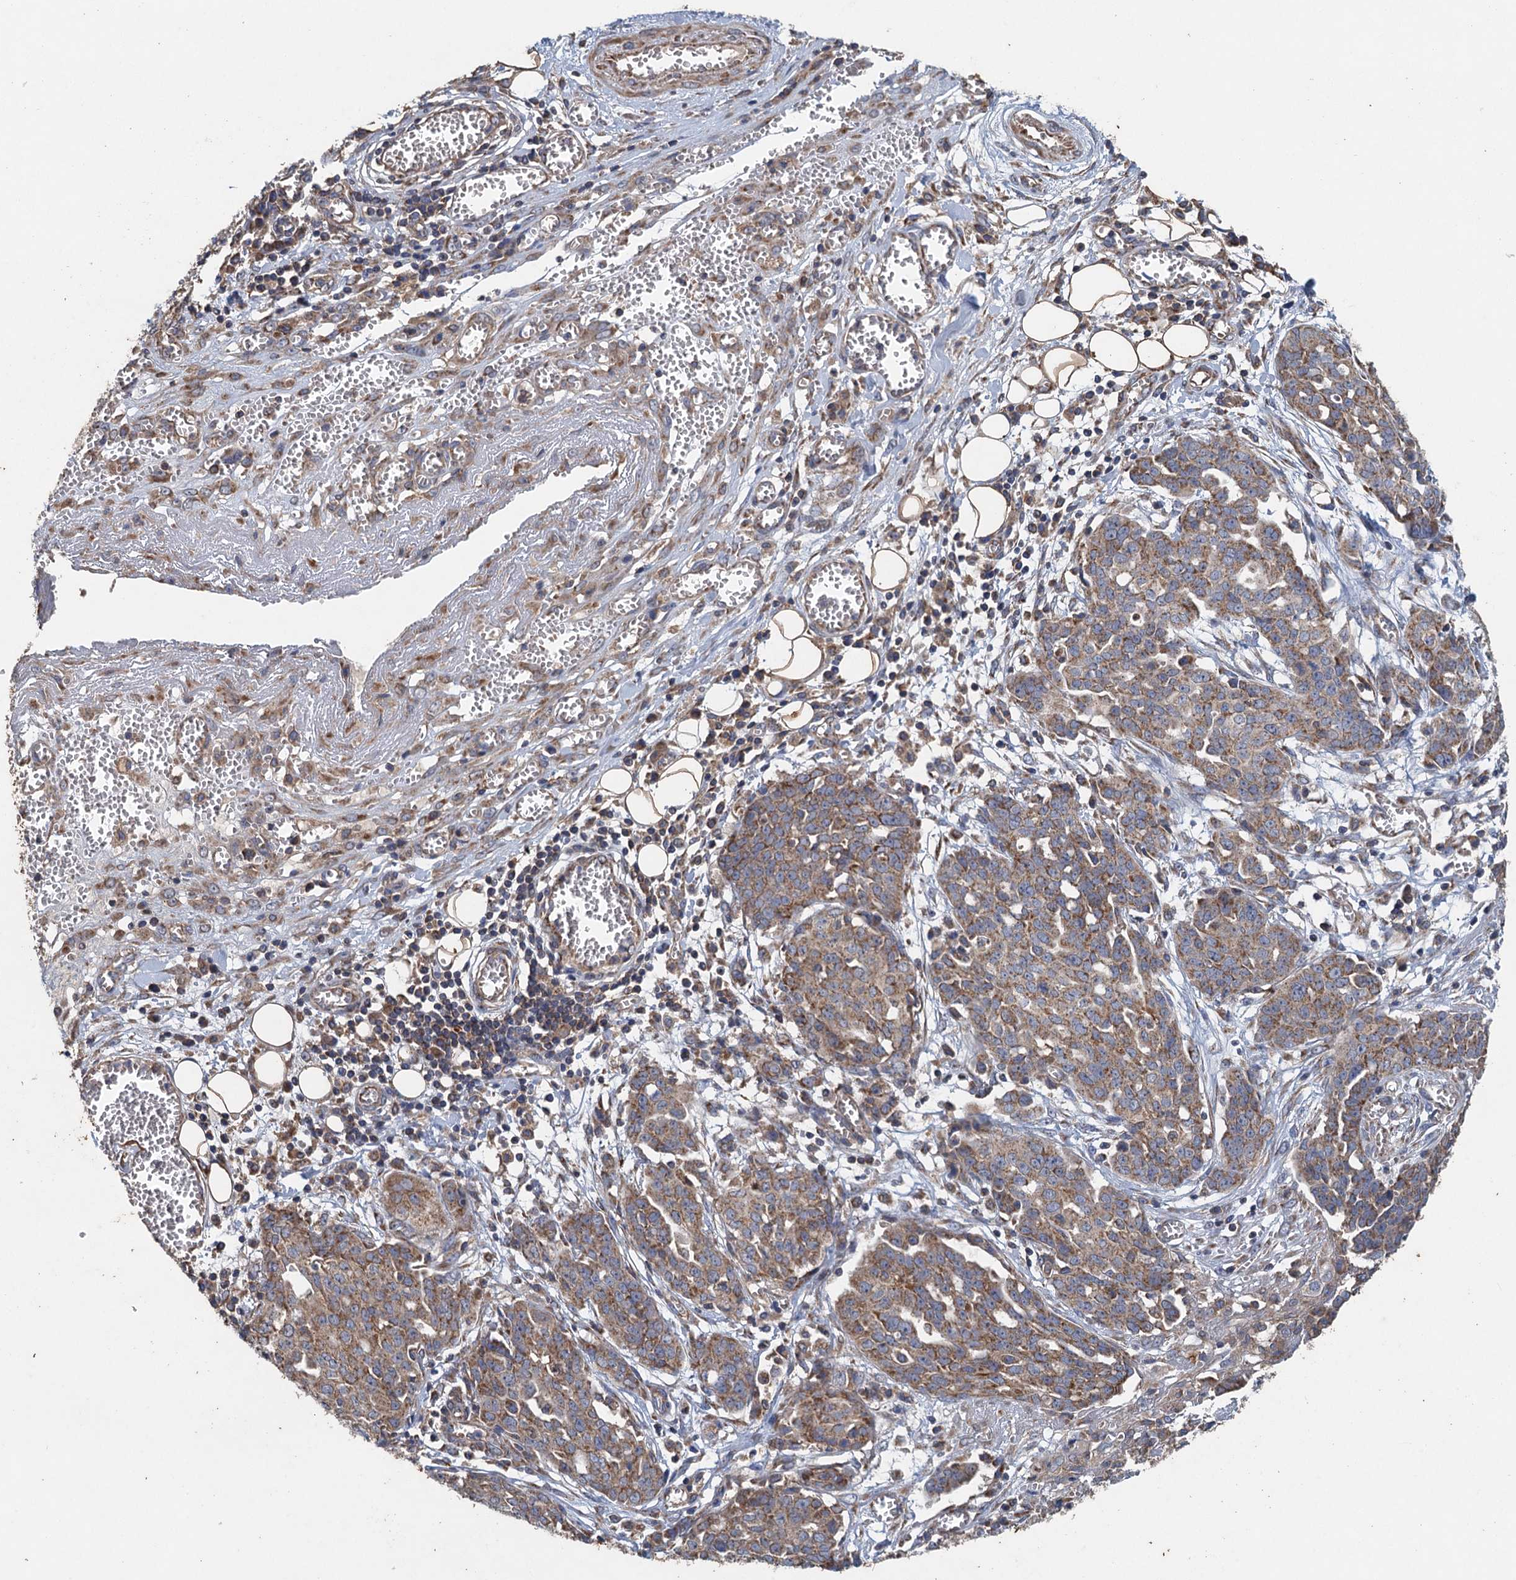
{"staining": {"intensity": "moderate", "quantity": ">75%", "location": "cytoplasmic/membranous"}, "tissue": "ovarian cancer", "cell_type": "Tumor cells", "image_type": "cancer", "snomed": [{"axis": "morphology", "description": "Cystadenocarcinoma, serous, NOS"}, {"axis": "topography", "description": "Soft tissue"}, {"axis": "topography", "description": "Ovary"}], "caption": "Protein analysis of serous cystadenocarcinoma (ovarian) tissue displays moderate cytoplasmic/membranous expression in approximately >75% of tumor cells.", "gene": "BCS1L", "patient": {"sex": "female", "age": 57}}